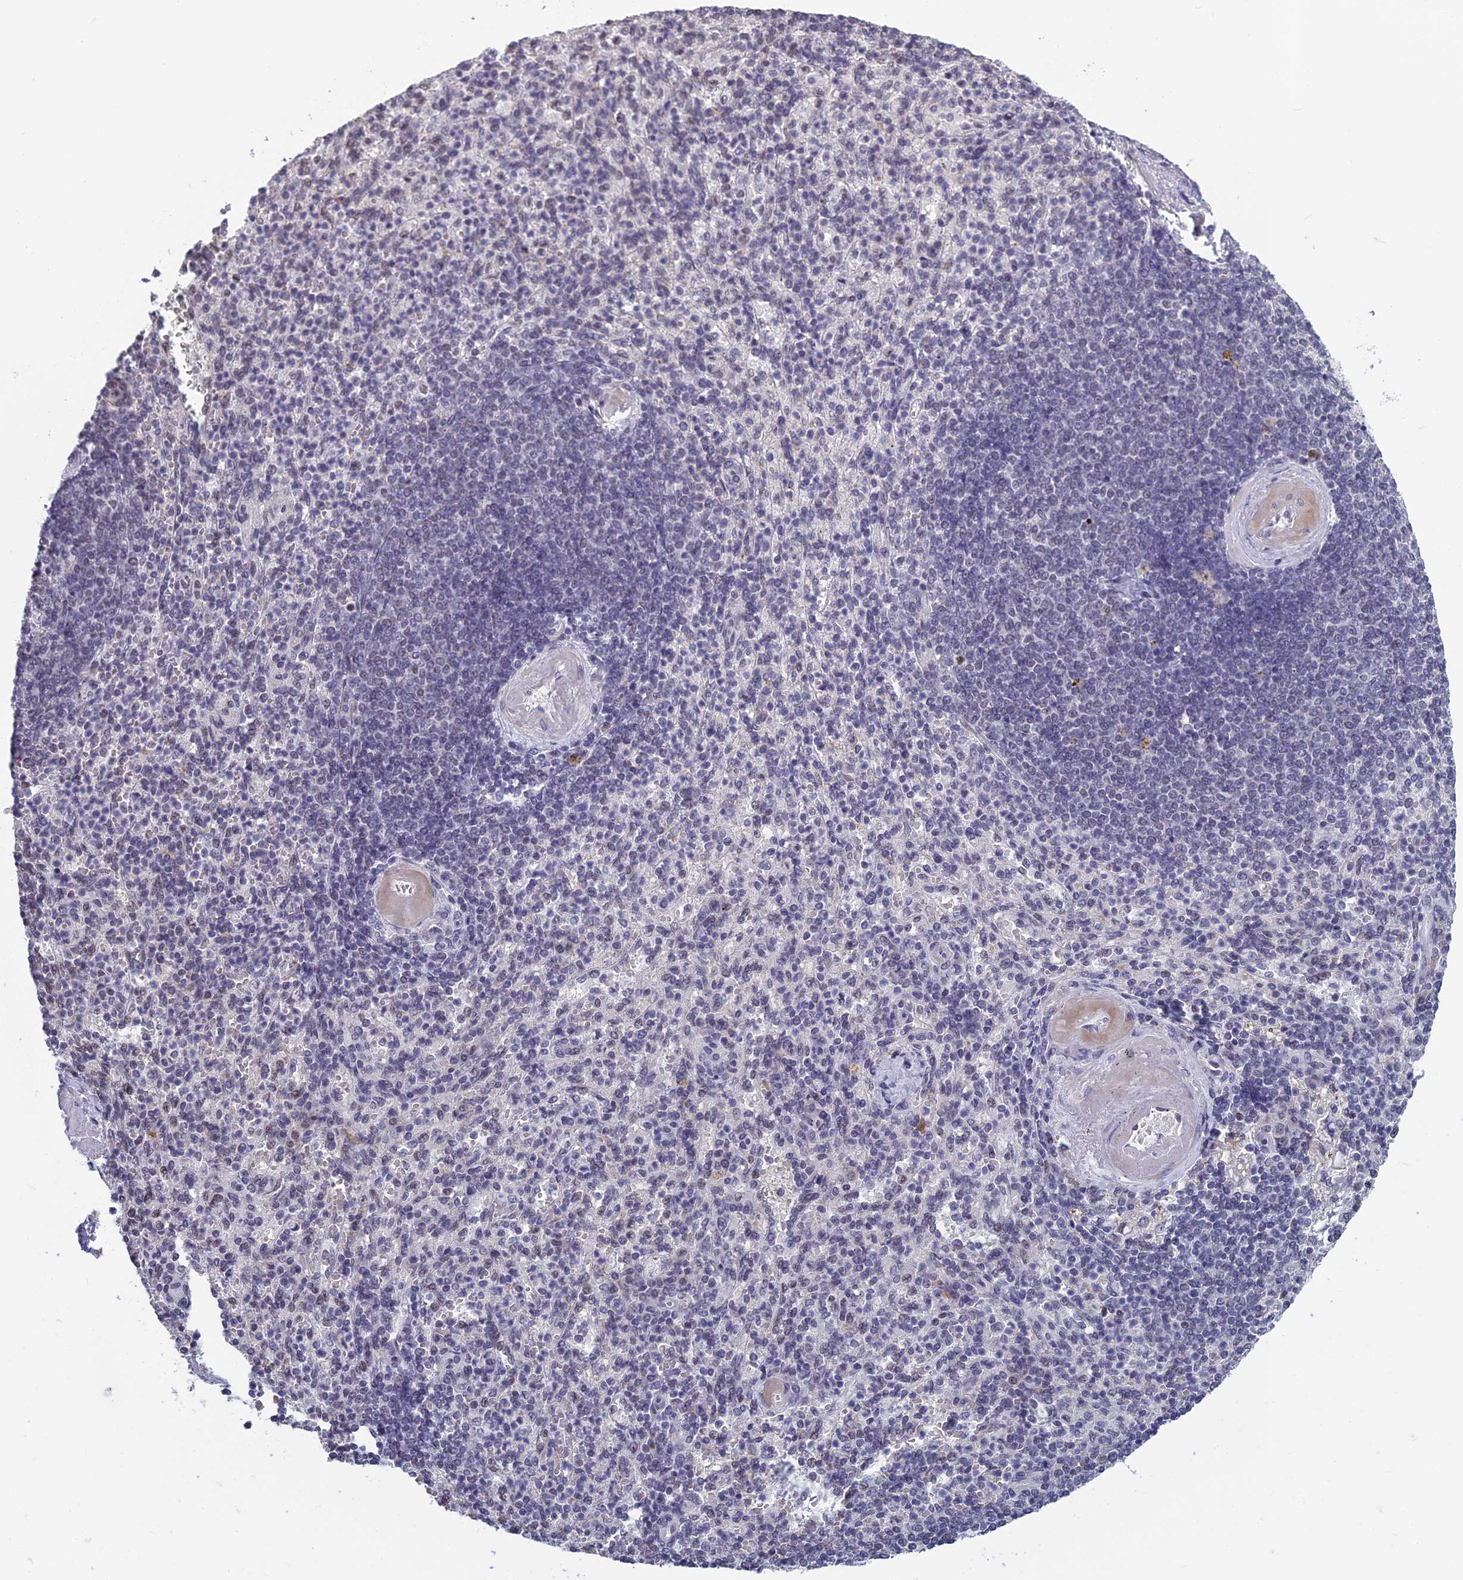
{"staining": {"intensity": "negative", "quantity": "none", "location": "none"}, "tissue": "spleen", "cell_type": "Cells in red pulp", "image_type": "normal", "snomed": [{"axis": "morphology", "description": "Normal tissue, NOS"}, {"axis": "topography", "description": "Spleen"}], "caption": "Immunohistochemistry (IHC) of normal spleen shows no staining in cells in red pulp. (DAB immunohistochemistry visualized using brightfield microscopy, high magnification).", "gene": "MT", "patient": {"sex": "female", "age": 74}}